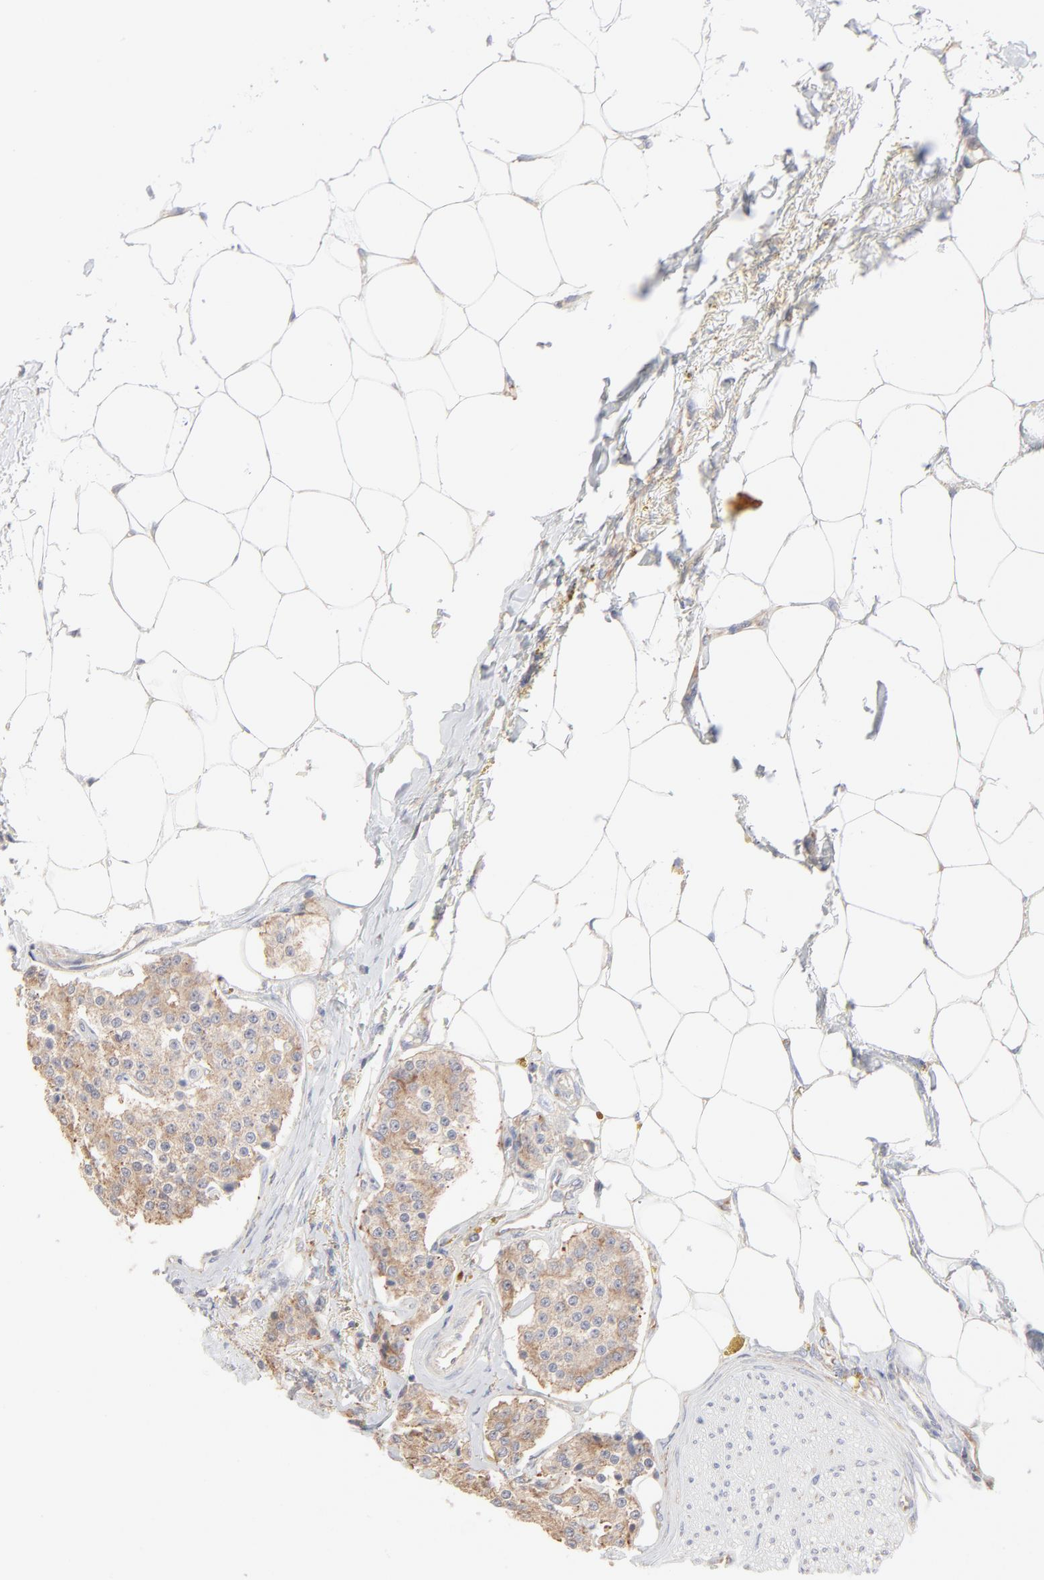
{"staining": {"intensity": "moderate", "quantity": ">75%", "location": "cytoplasmic/membranous"}, "tissue": "carcinoid", "cell_type": "Tumor cells", "image_type": "cancer", "snomed": [{"axis": "morphology", "description": "Carcinoid, malignant, NOS"}, {"axis": "topography", "description": "Colon"}], "caption": "DAB immunohistochemical staining of human carcinoid displays moderate cytoplasmic/membranous protein expression in about >75% of tumor cells.", "gene": "RPS21", "patient": {"sex": "female", "age": 61}}